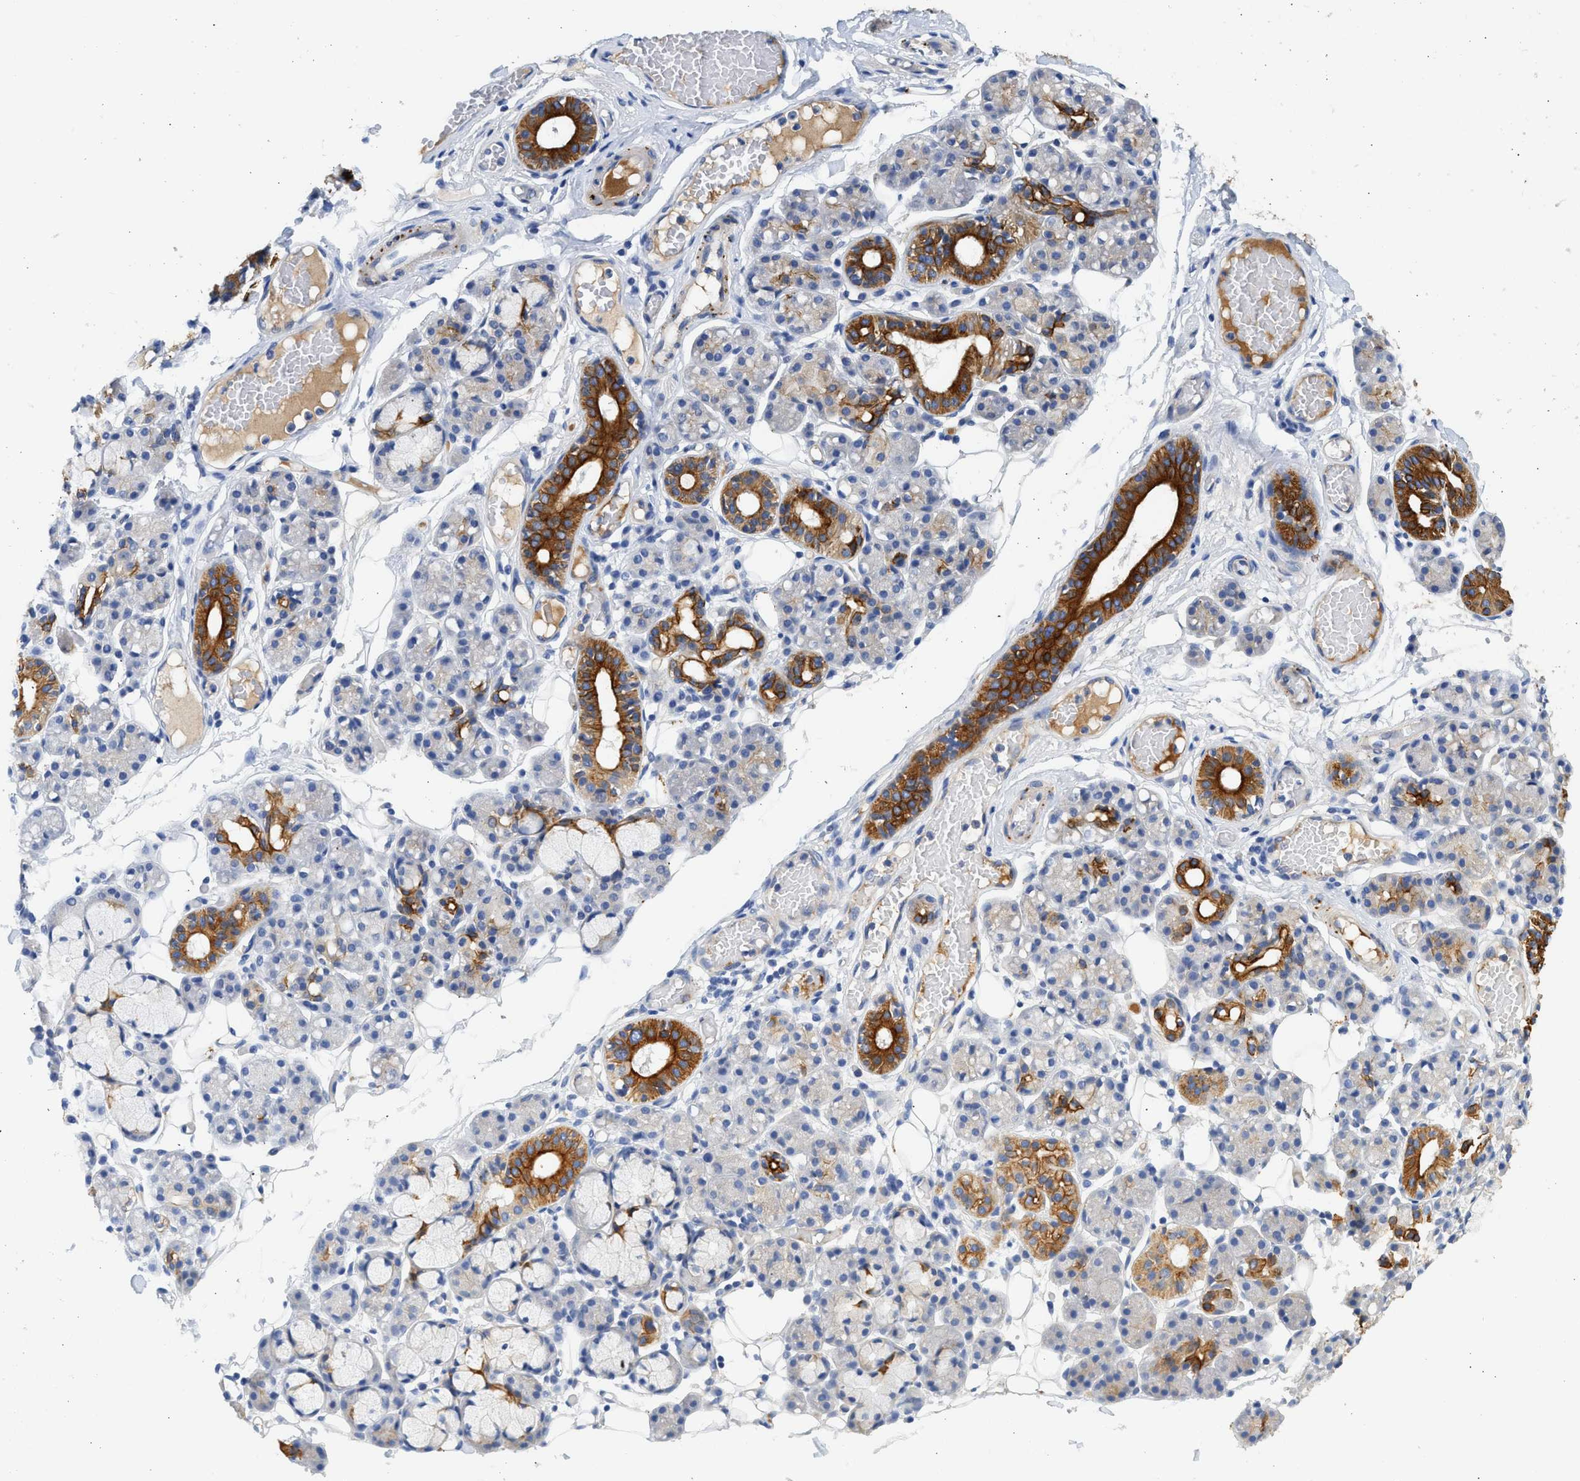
{"staining": {"intensity": "strong", "quantity": "<25%", "location": "cytoplasmic/membranous"}, "tissue": "salivary gland", "cell_type": "Glandular cells", "image_type": "normal", "snomed": [{"axis": "morphology", "description": "Normal tissue, NOS"}, {"axis": "topography", "description": "Salivary gland"}], "caption": "A high-resolution micrograph shows immunohistochemistry staining of unremarkable salivary gland, which shows strong cytoplasmic/membranous expression in about <25% of glandular cells. The staining is performed using DAB brown chromogen to label protein expression. The nuclei are counter-stained blue using hematoxylin.", "gene": "CSRNP2", "patient": {"sex": "male", "age": 63}}